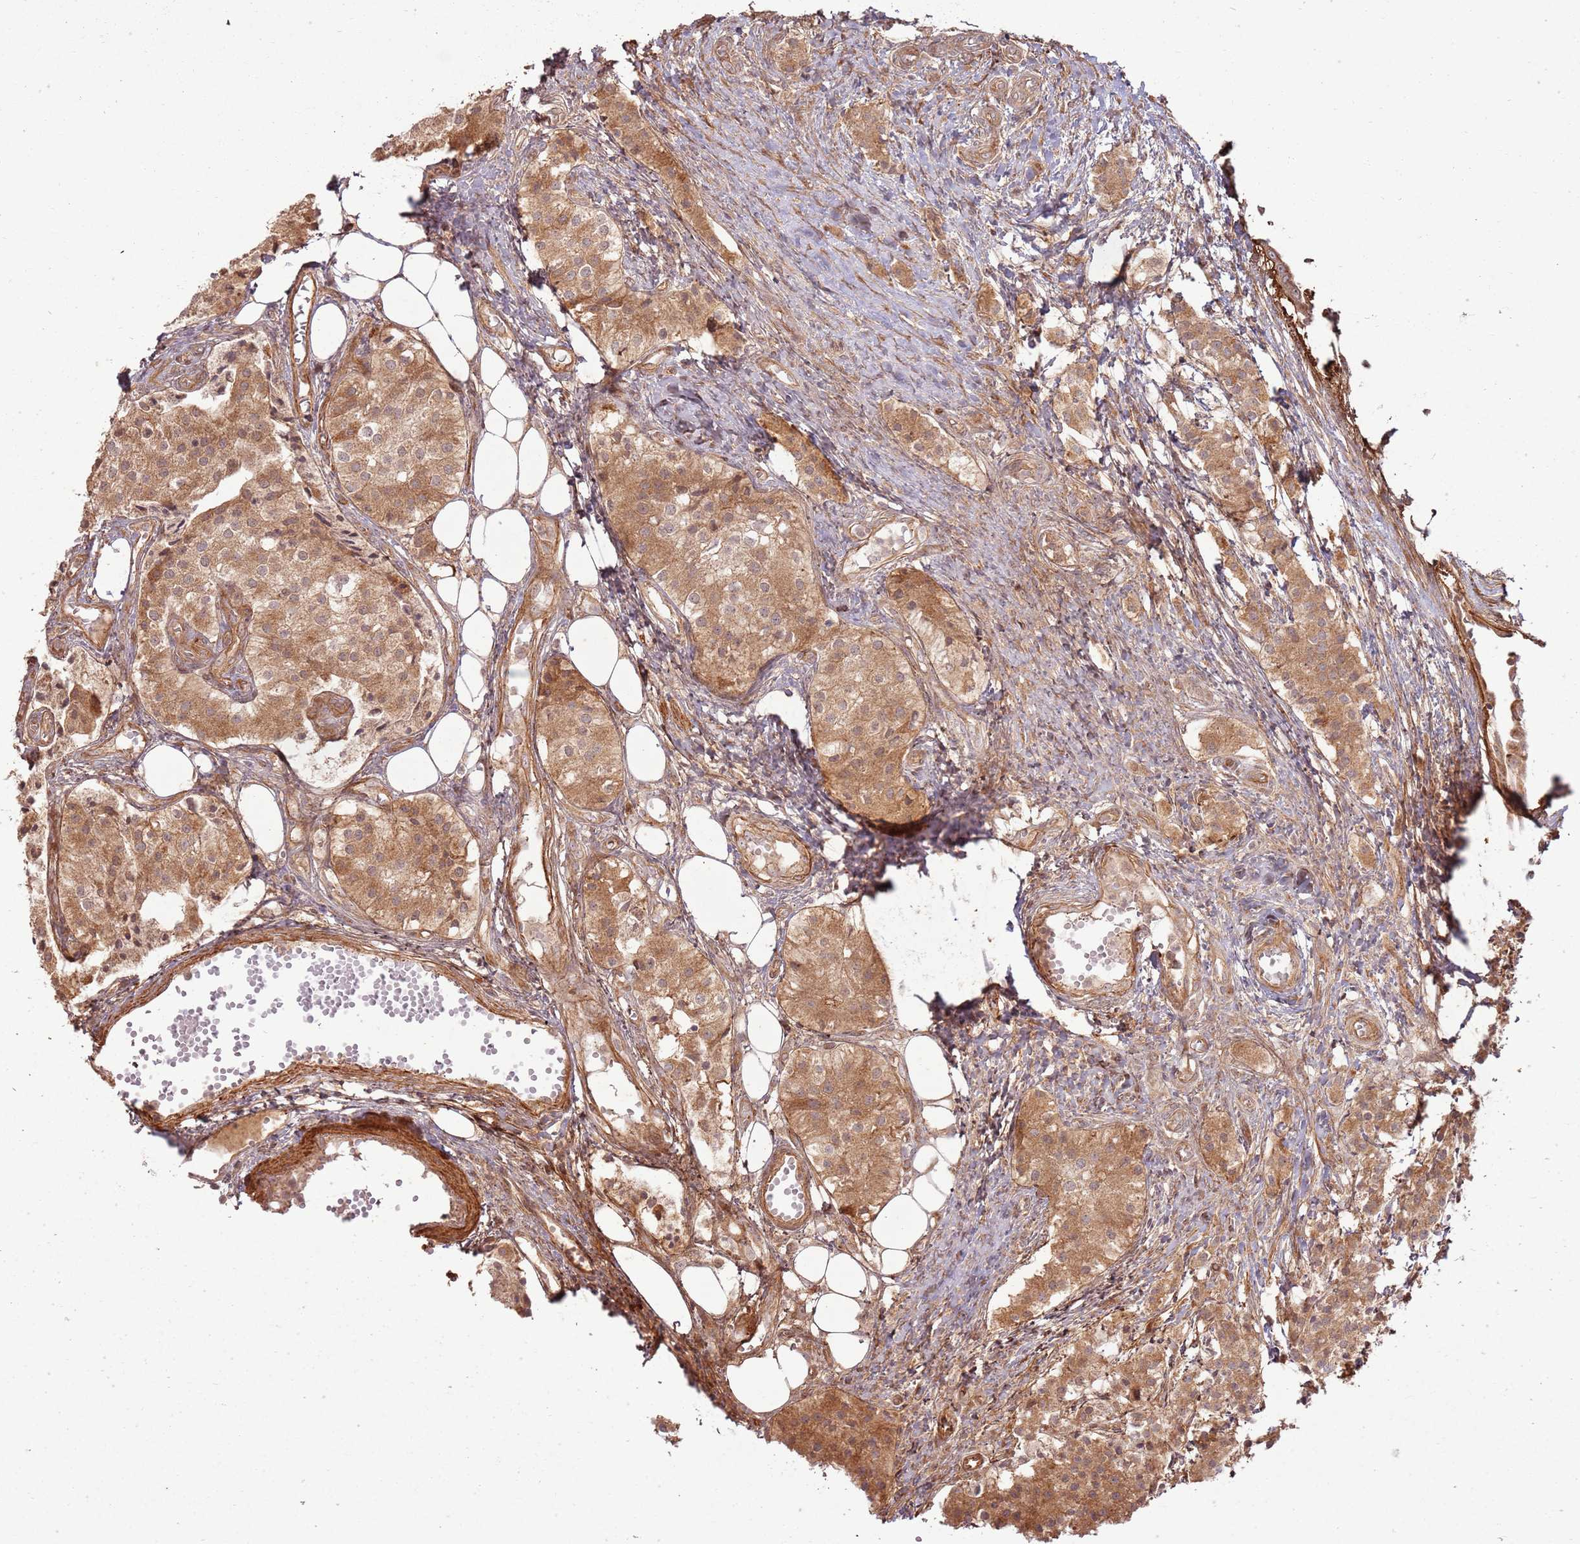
{"staining": {"intensity": "moderate", "quantity": ">75%", "location": "cytoplasmic/membranous"}, "tissue": "carcinoid", "cell_type": "Tumor cells", "image_type": "cancer", "snomed": [{"axis": "morphology", "description": "Carcinoid, malignant, NOS"}, {"axis": "topography", "description": "Colon"}], "caption": "Immunohistochemistry image of neoplastic tissue: carcinoid stained using immunohistochemistry (IHC) shows medium levels of moderate protein expression localized specifically in the cytoplasmic/membranous of tumor cells, appearing as a cytoplasmic/membranous brown color.", "gene": "ZNF623", "patient": {"sex": "female", "age": 52}}